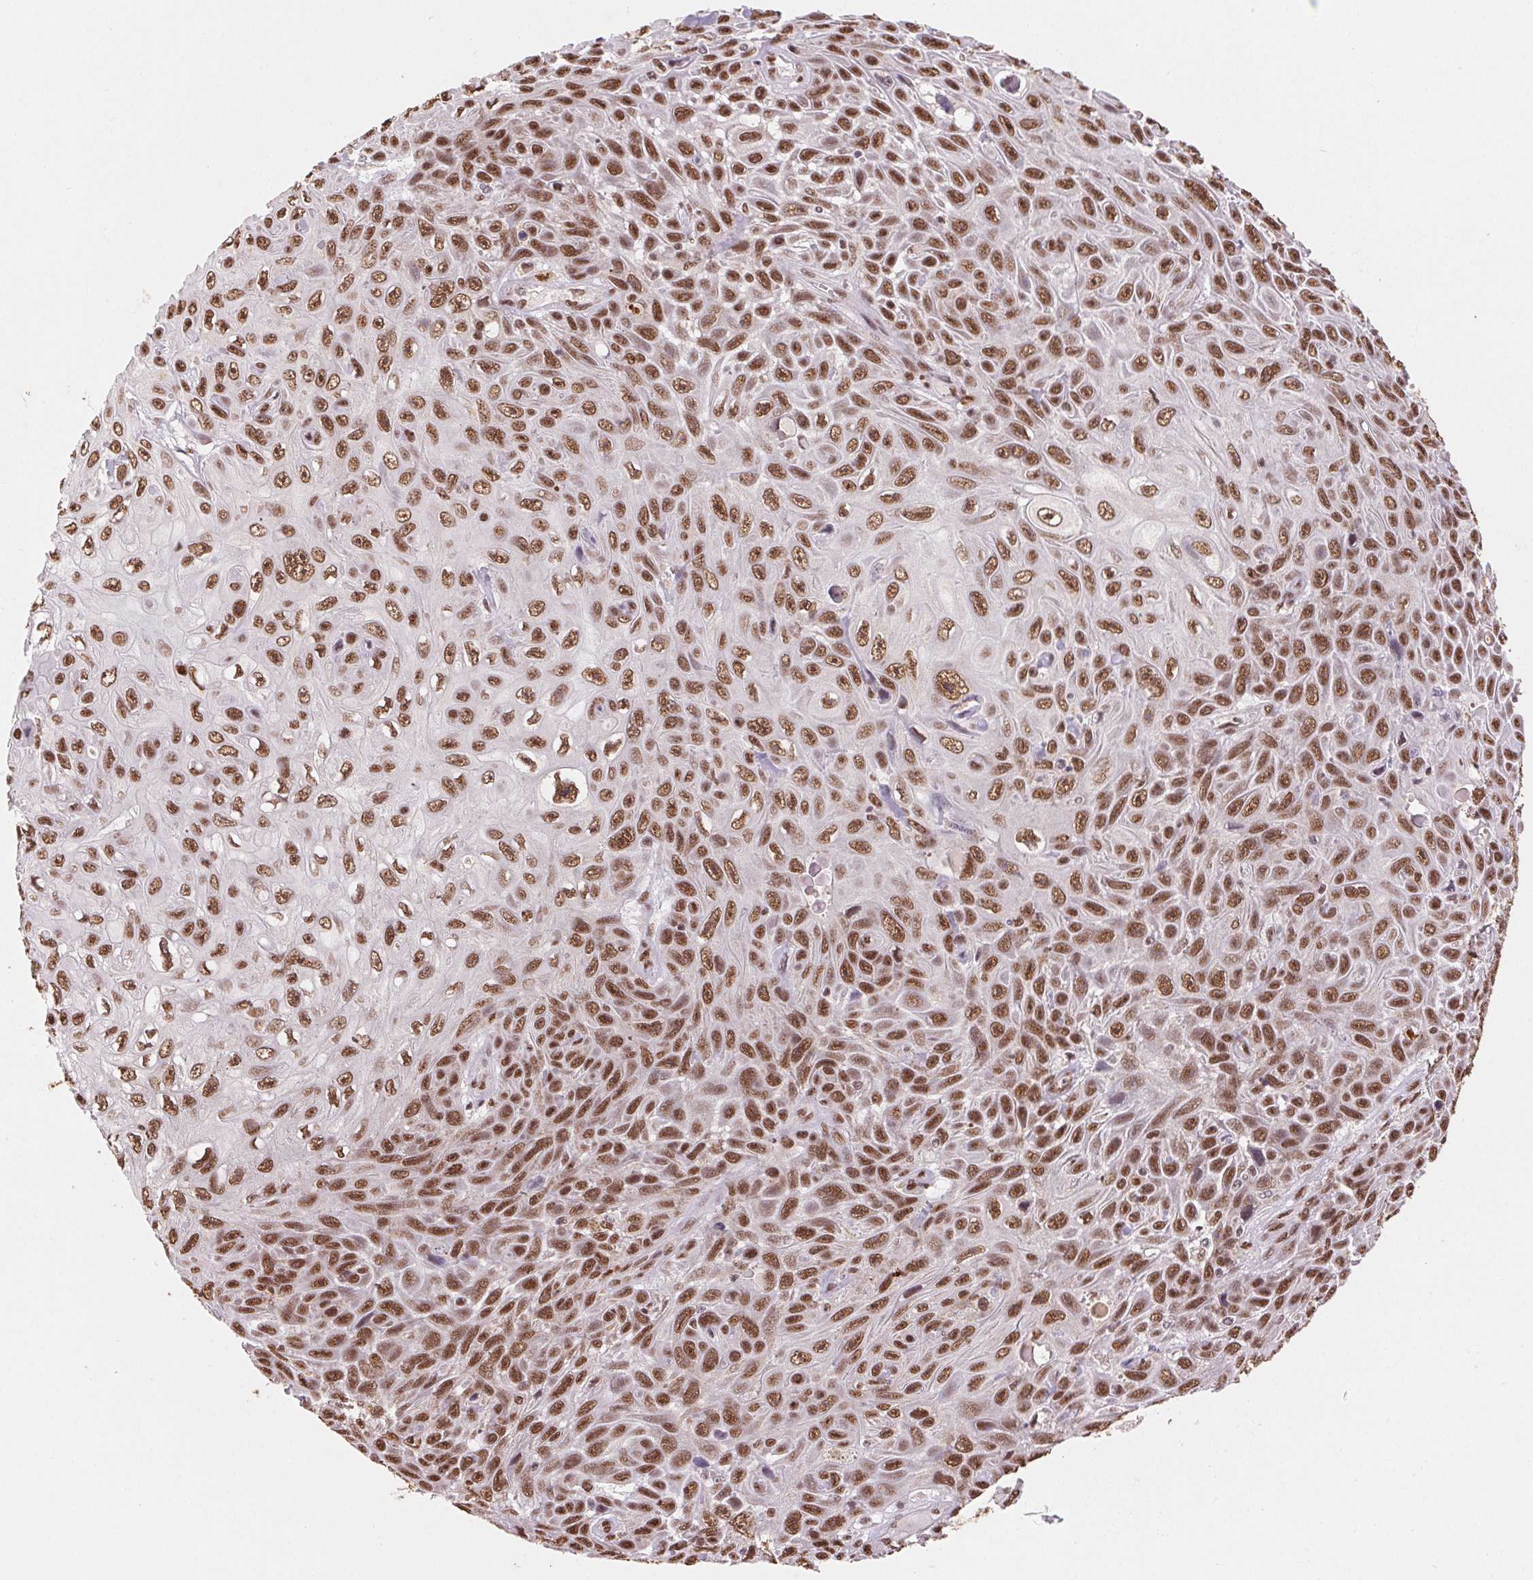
{"staining": {"intensity": "moderate", "quantity": ">75%", "location": "nuclear"}, "tissue": "skin cancer", "cell_type": "Tumor cells", "image_type": "cancer", "snomed": [{"axis": "morphology", "description": "Squamous cell carcinoma, NOS"}, {"axis": "topography", "description": "Skin"}], "caption": "Skin squamous cell carcinoma stained with a brown dye shows moderate nuclear positive expression in approximately >75% of tumor cells.", "gene": "SNRPG", "patient": {"sex": "male", "age": 82}}